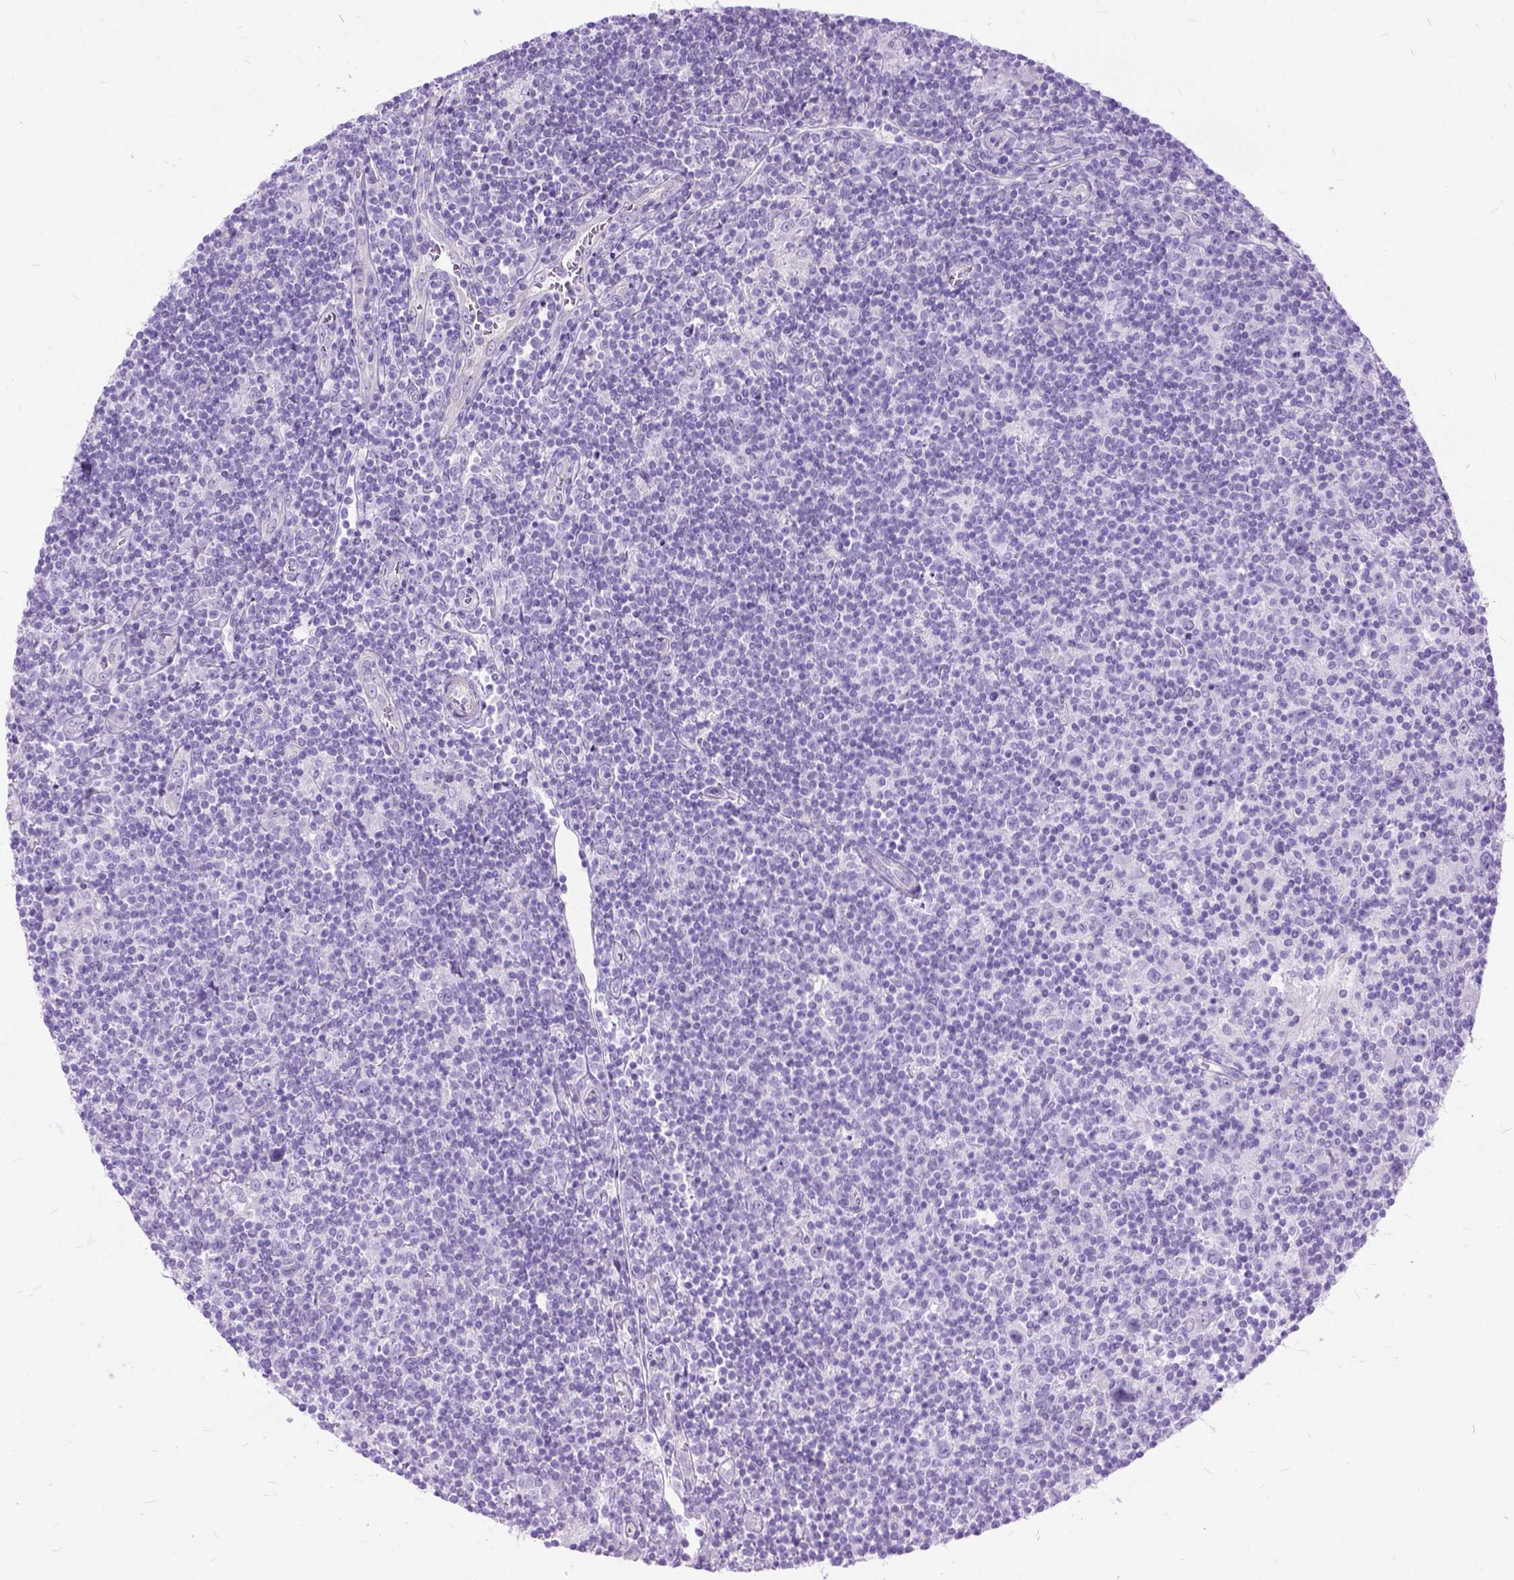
{"staining": {"intensity": "negative", "quantity": "none", "location": "none"}, "tissue": "lymphoma", "cell_type": "Tumor cells", "image_type": "cancer", "snomed": [{"axis": "morphology", "description": "Hodgkin's disease, NOS"}, {"axis": "topography", "description": "Lymph node"}], "caption": "Micrograph shows no significant protein expression in tumor cells of Hodgkin's disease.", "gene": "ARL9", "patient": {"sex": "male", "age": 40}}